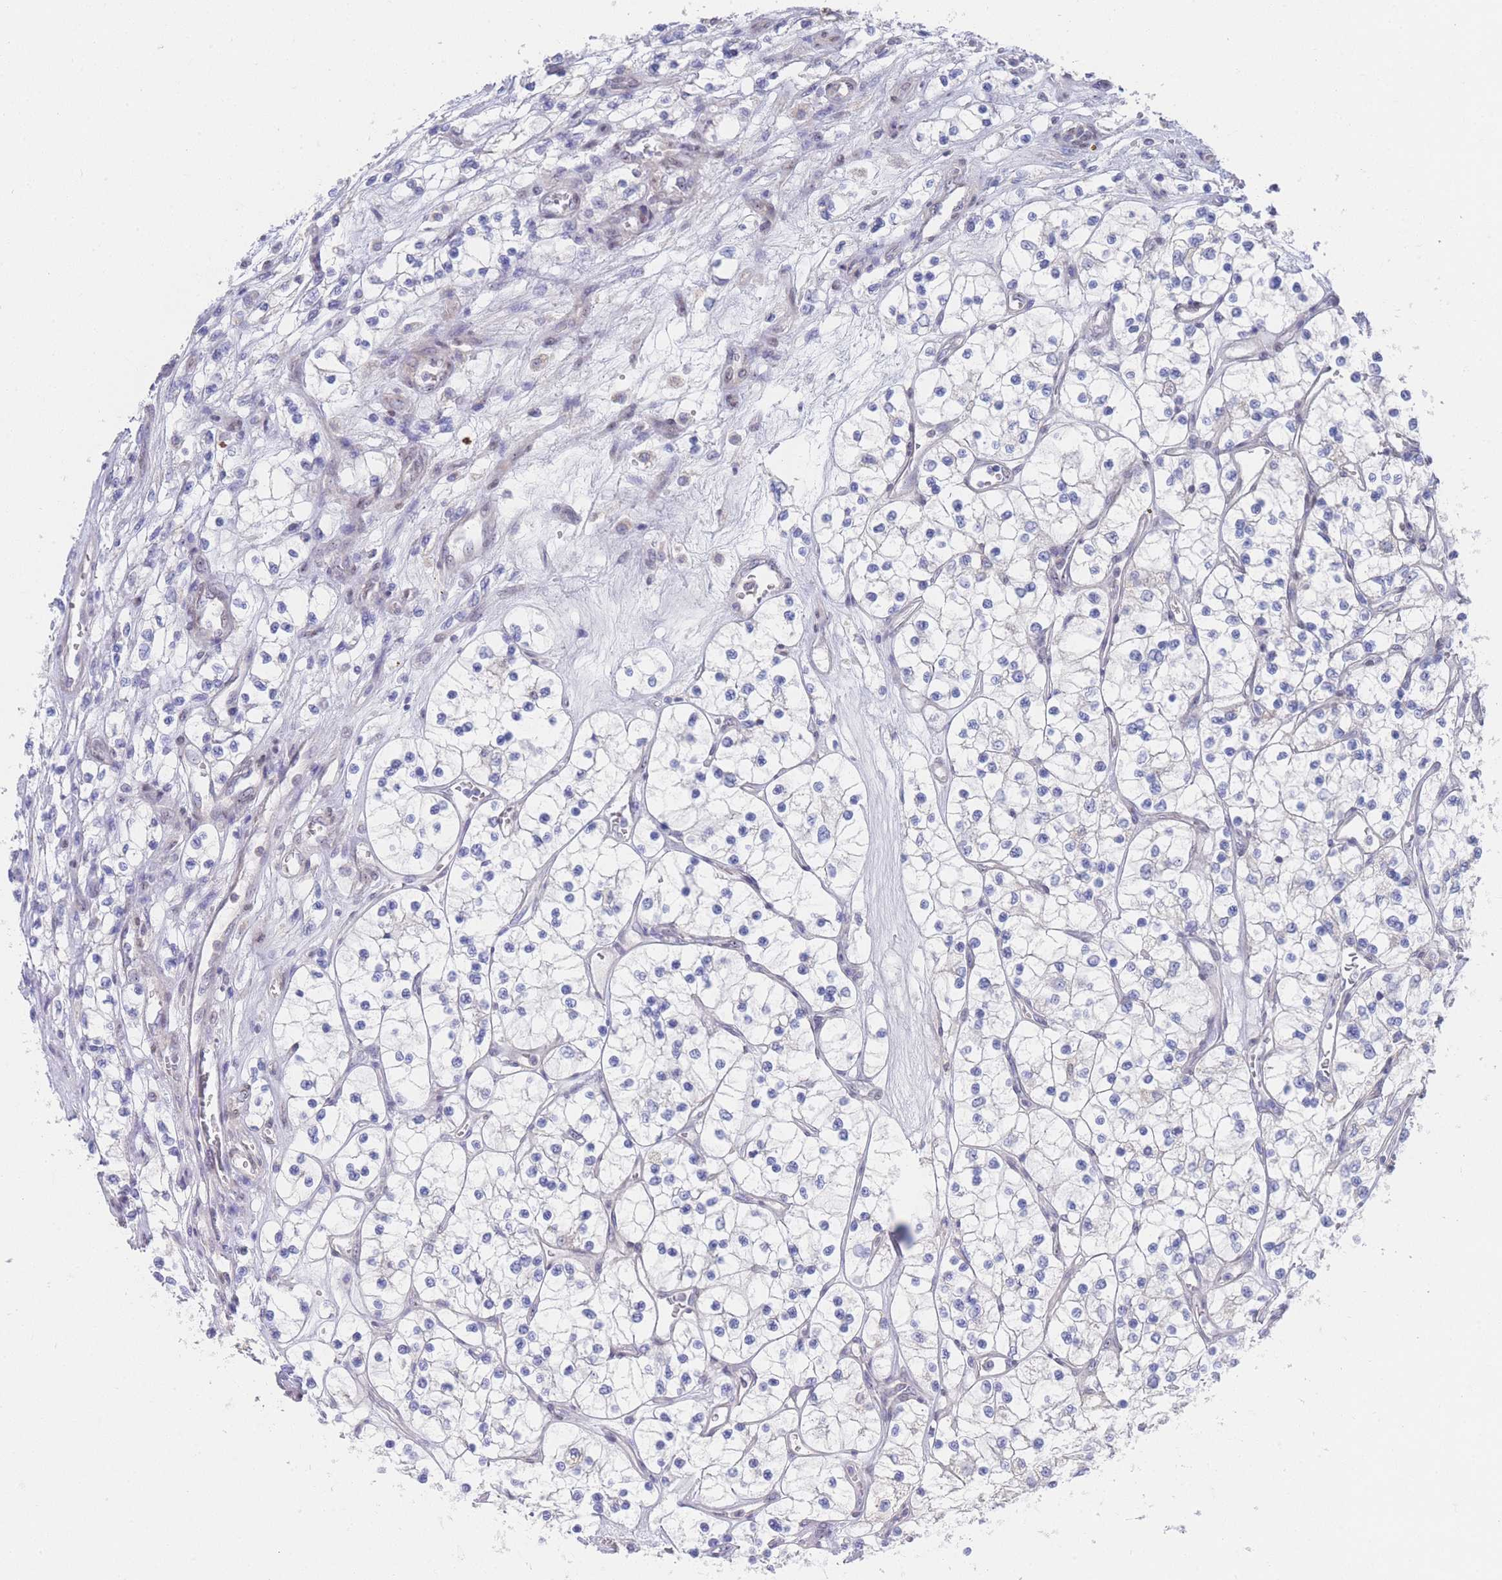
{"staining": {"intensity": "negative", "quantity": "none", "location": "none"}, "tissue": "renal cancer", "cell_type": "Tumor cells", "image_type": "cancer", "snomed": [{"axis": "morphology", "description": "Adenocarcinoma, NOS"}, {"axis": "topography", "description": "Kidney"}], "caption": "The immunohistochemistry photomicrograph has no significant staining in tumor cells of adenocarcinoma (renal) tissue.", "gene": "ZNF142", "patient": {"sex": "female", "age": 69}}